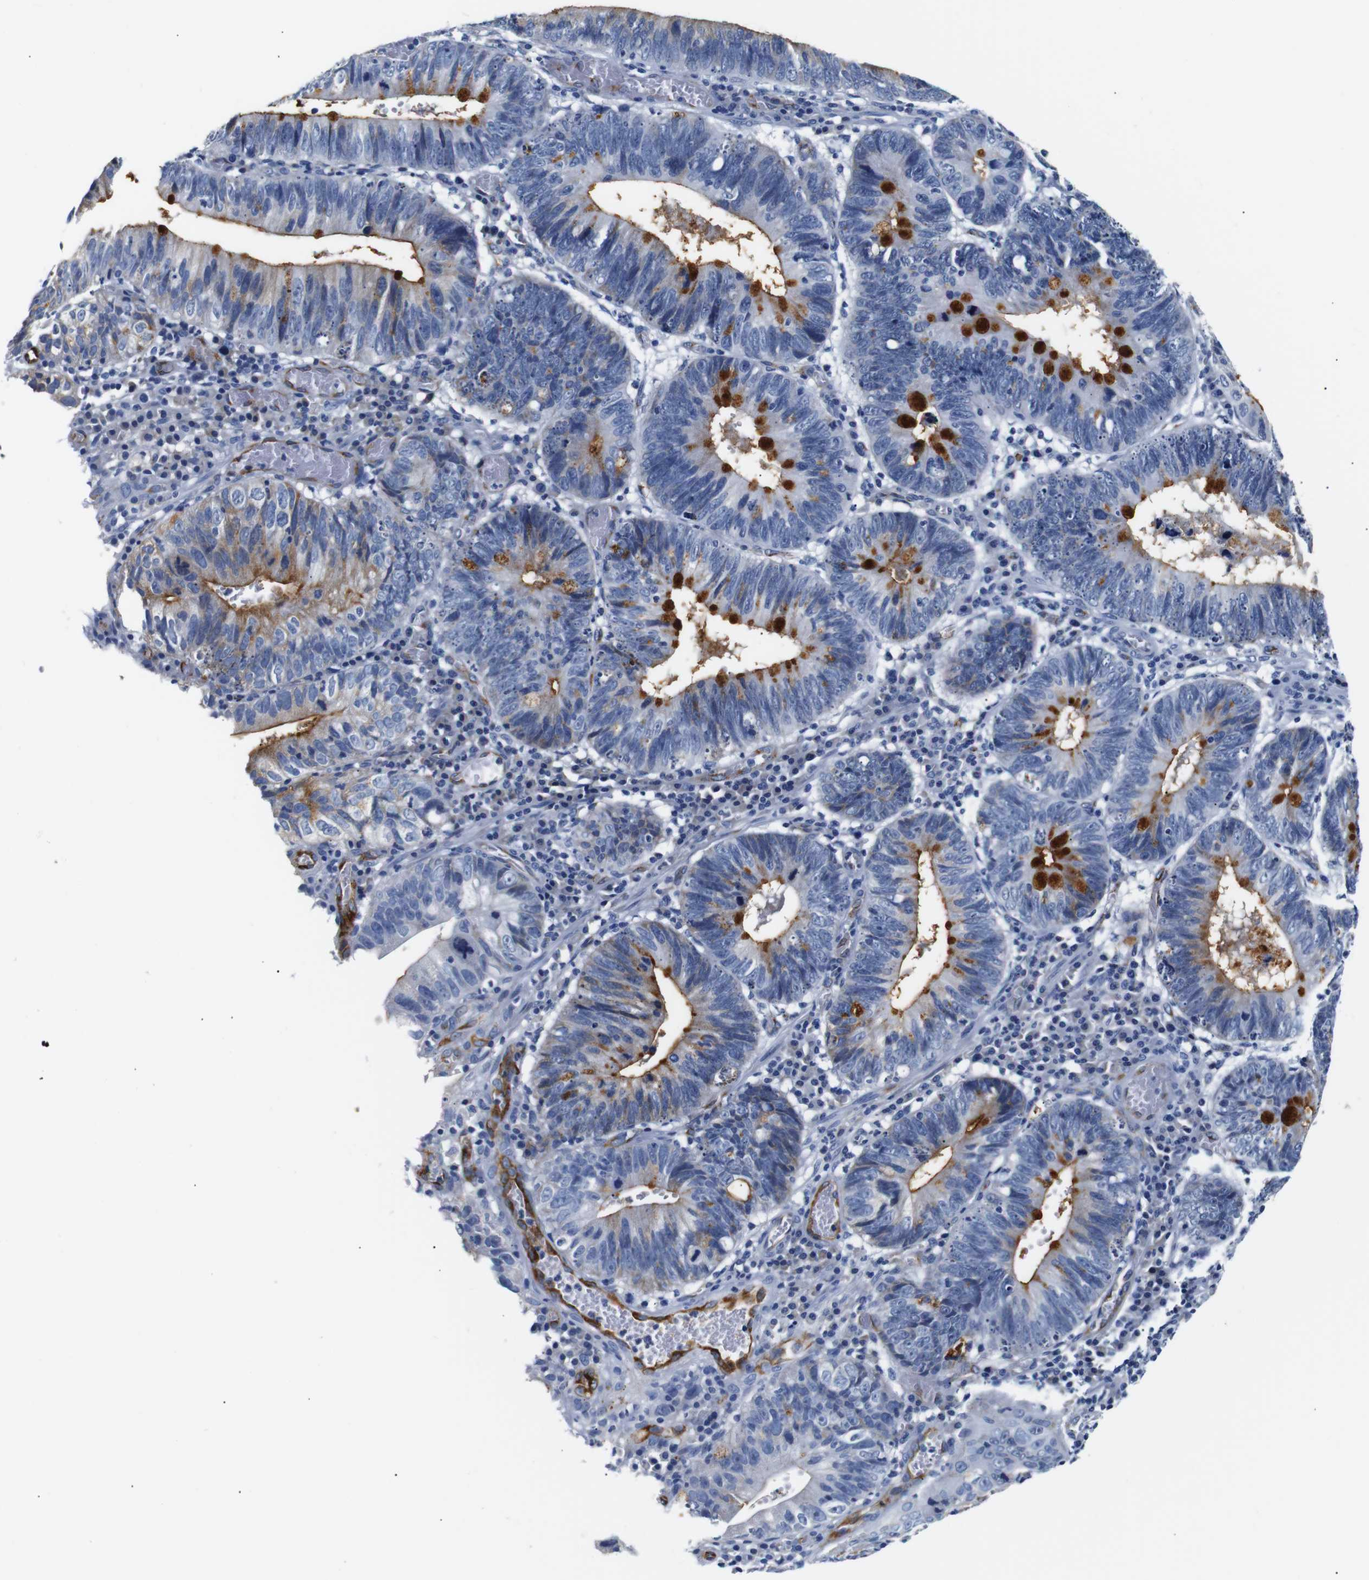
{"staining": {"intensity": "moderate", "quantity": "25%-75%", "location": "cytoplasmic/membranous"}, "tissue": "stomach cancer", "cell_type": "Tumor cells", "image_type": "cancer", "snomed": [{"axis": "morphology", "description": "Adenocarcinoma, NOS"}, {"axis": "topography", "description": "Stomach"}], "caption": "A high-resolution histopathology image shows IHC staining of adenocarcinoma (stomach), which displays moderate cytoplasmic/membranous positivity in about 25%-75% of tumor cells.", "gene": "MUC4", "patient": {"sex": "male", "age": 59}}